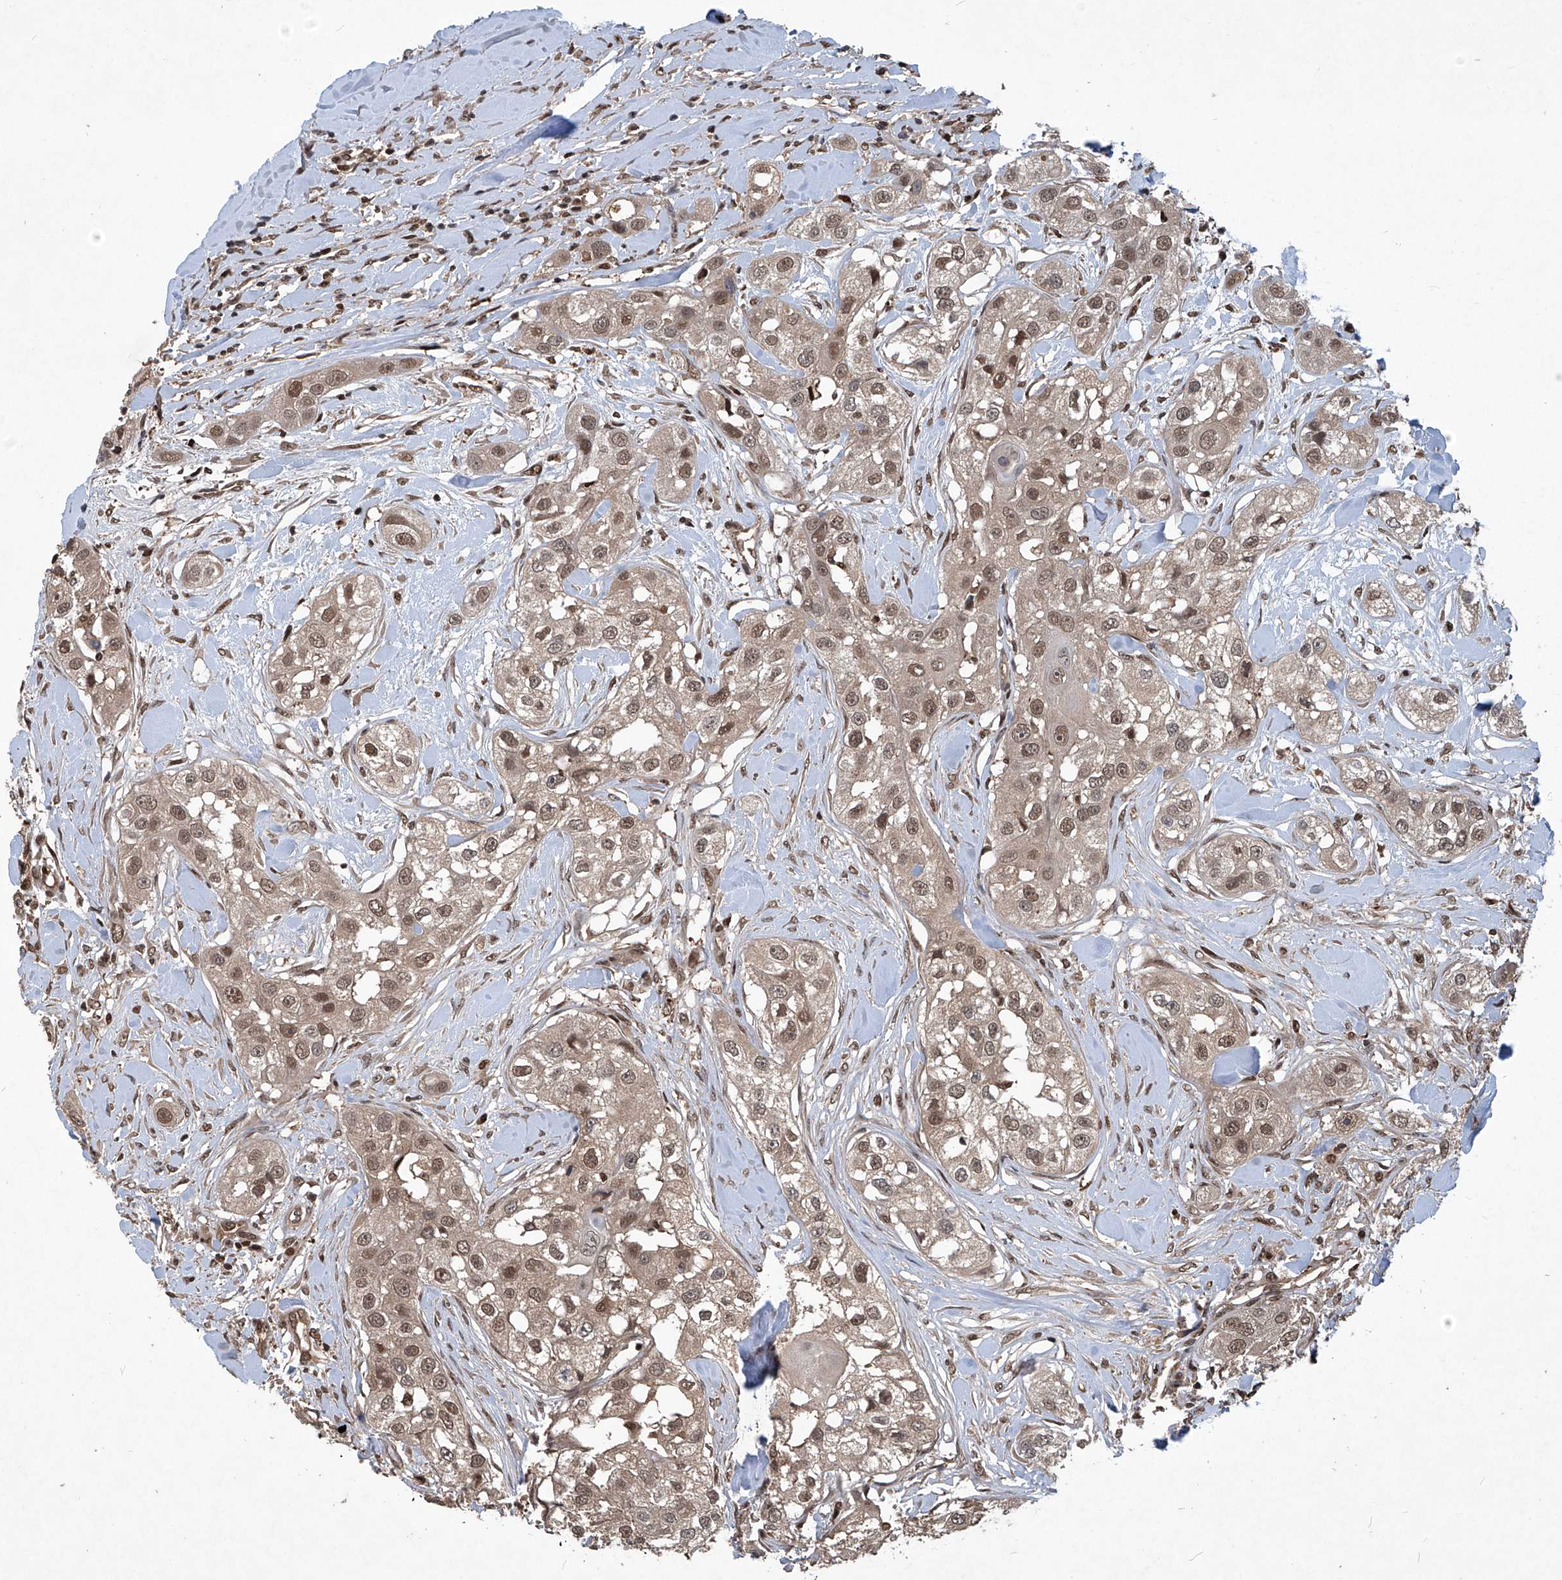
{"staining": {"intensity": "moderate", "quantity": ">75%", "location": "nuclear"}, "tissue": "head and neck cancer", "cell_type": "Tumor cells", "image_type": "cancer", "snomed": [{"axis": "morphology", "description": "Normal tissue, NOS"}, {"axis": "morphology", "description": "Squamous cell carcinoma, NOS"}, {"axis": "topography", "description": "Skeletal muscle"}, {"axis": "topography", "description": "Head-Neck"}], "caption": "Tumor cells display moderate nuclear expression in approximately >75% of cells in head and neck squamous cell carcinoma. The staining is performed using DAB (3,3'-diaminobenzidine) brown chromogen to label protein expression. The nuclei are counter-stained blue using hematoxylin.", "gene": "PSMB1", "patient": {"sex": "male", "age": 51}}